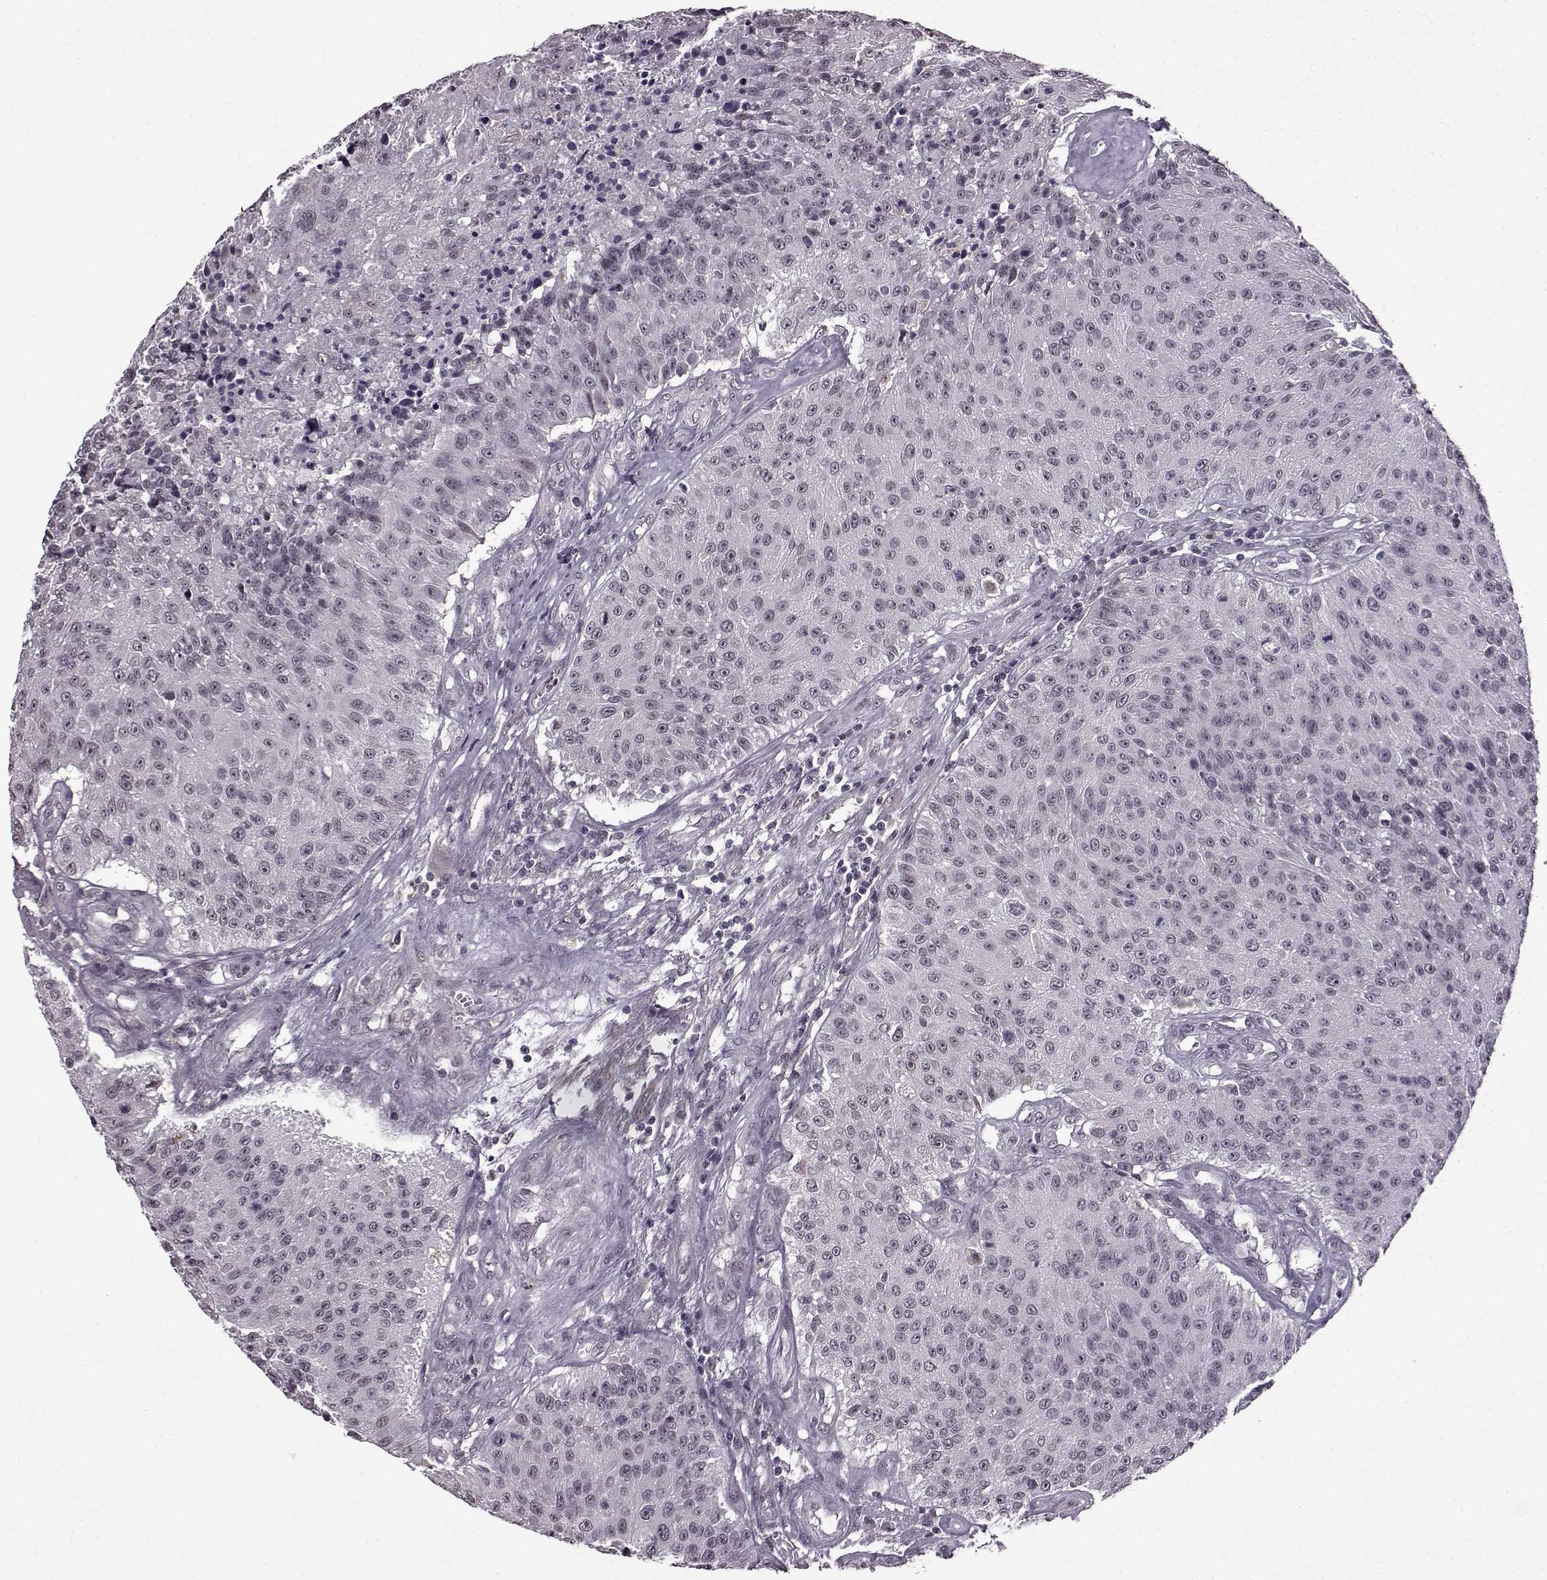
{"staining": {"intensity": "negative", "quantity": "none", "location": "none"}, "tissue": "urothelial cancer", "cell_type": "Tumor cells", "image_type": "cancer", "snomed": [{"axis": "morphology", "description": "Urothelial carcinoma, NOS"}, {"axis": "topography", "description": "Urinary bladder"}], "caption": "Tumor cells show no significant staining in urothelial cancer.", "gene": "SLC28A2", "patient": {"sex": "male", "age": 55}}